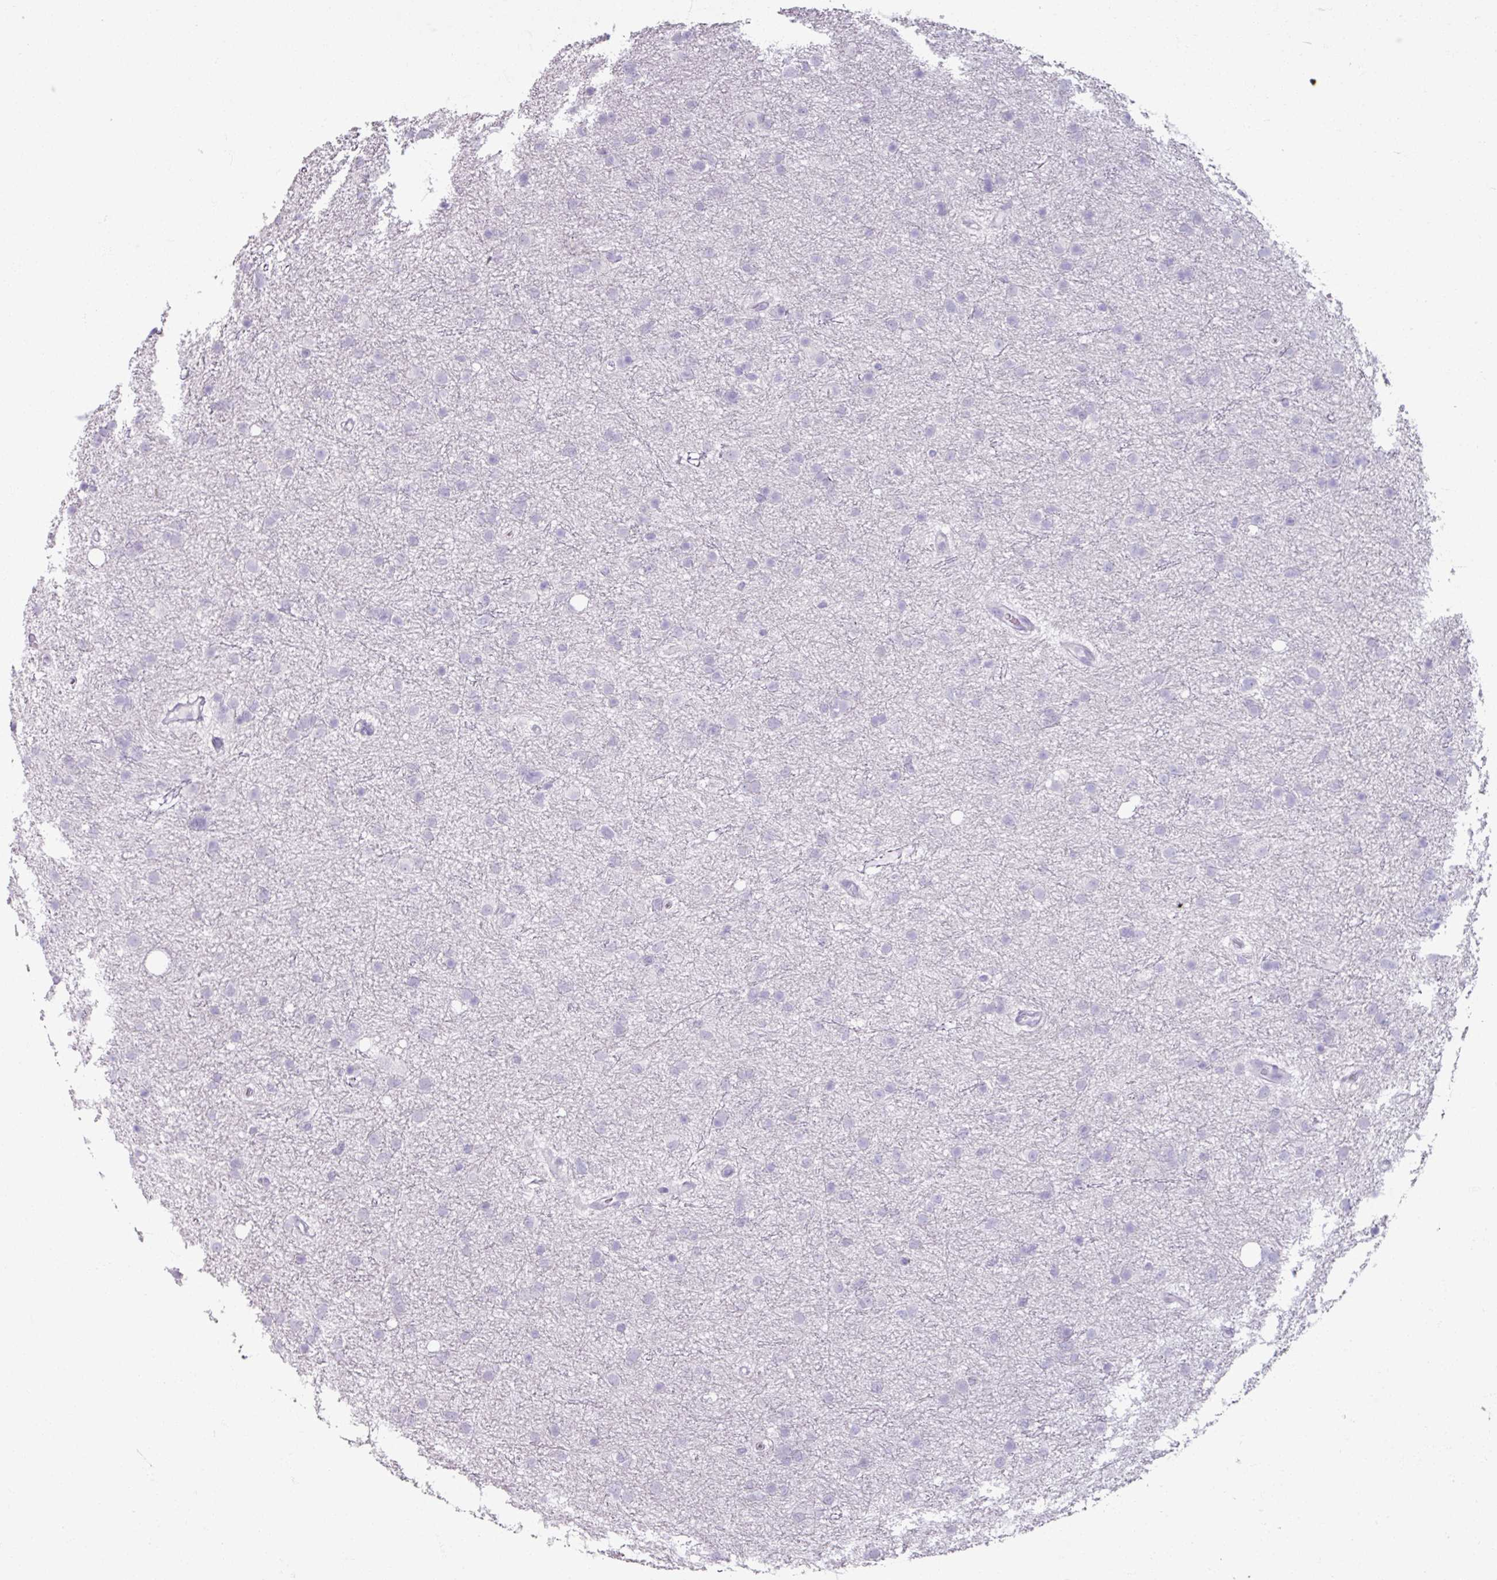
{"staining": {"intensity": "negative", "quantity": "none", "location": "none"}, "tissue": "glioma", "cell_type": "Tumor cells", "image_type": "cancer", "snomed": [{"axis": "morphology", "description": "Glioma, malignant, Low grade"}, {"axis": "topography", "description": "Cerebral cortex"}], "caption": "An image of malignant glioma (low-grade) stained for a protein displays no brown staining in tumor cells. The staining was performed using DAB (3,3'-diaminobenzidine) to visualize the protein expression in brown, while the nuclei were stained in blue with hematoxylin (Magnification: 20x).", "gene": "ARG1", "patient": {"sex": "female", "age": 39}}